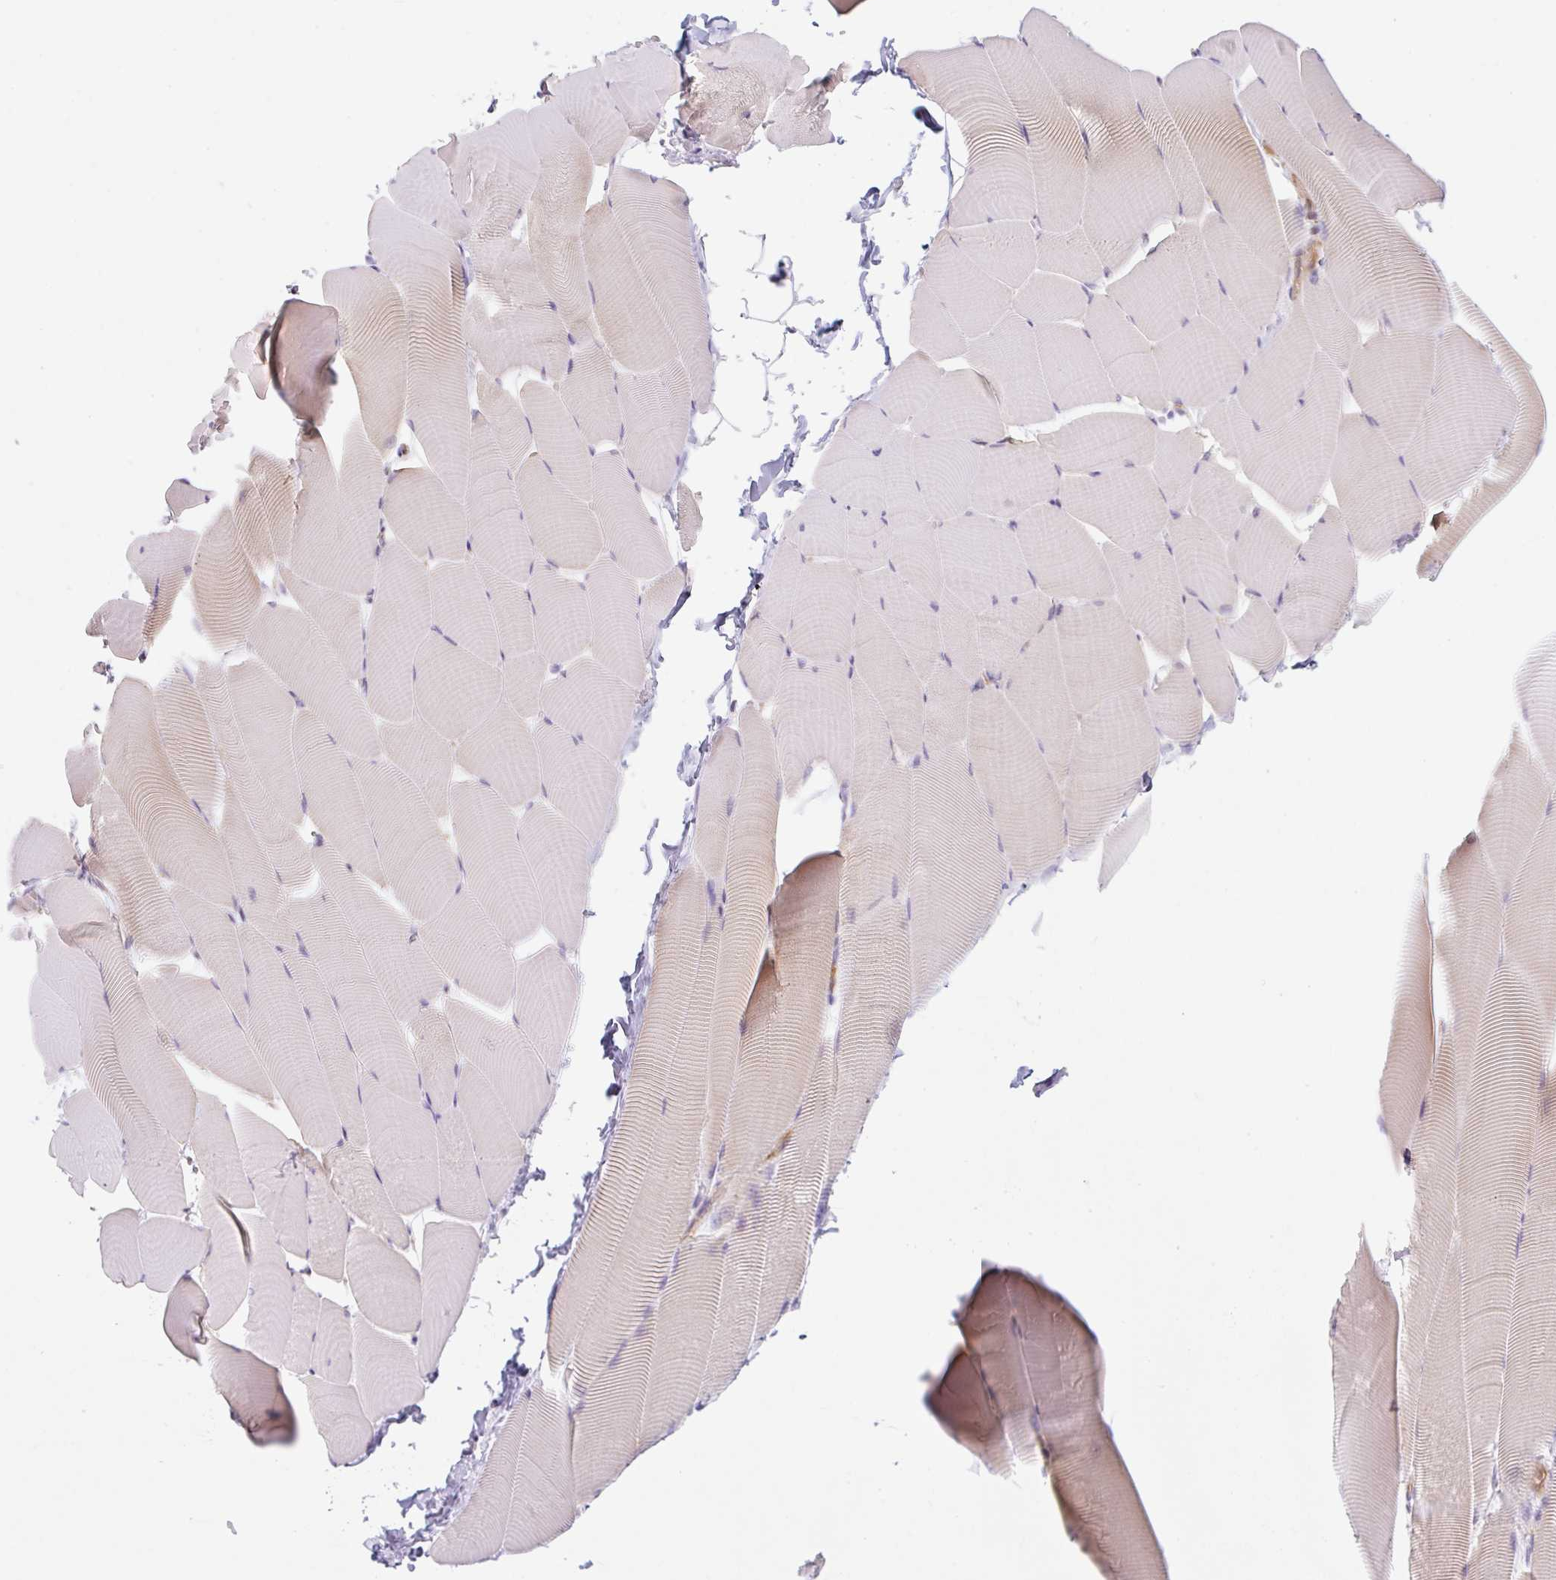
{"staining": {"intensity": "weak", "quantity": "<25%", "location": "cytoplasmic/membranous"}, "tissue": "skeletal muscle", "cell_type": "Myocytes", "image_type": "normal", "snomed": [{"axis": "morphology", "description": "Normal tissue, NOS"}, {"axis": "topography", "description": "Skeletal muscle"}], "caption": "Immunohistochemical staining of benign skeletal muscle displays no significant expression in myocytes. (Brightfield microscopy of DAB (3,3'-diaminobenzidine) IHC at high magnification).", "gene": "OMA1", "patient": {"sex": "male", "age": 25}}